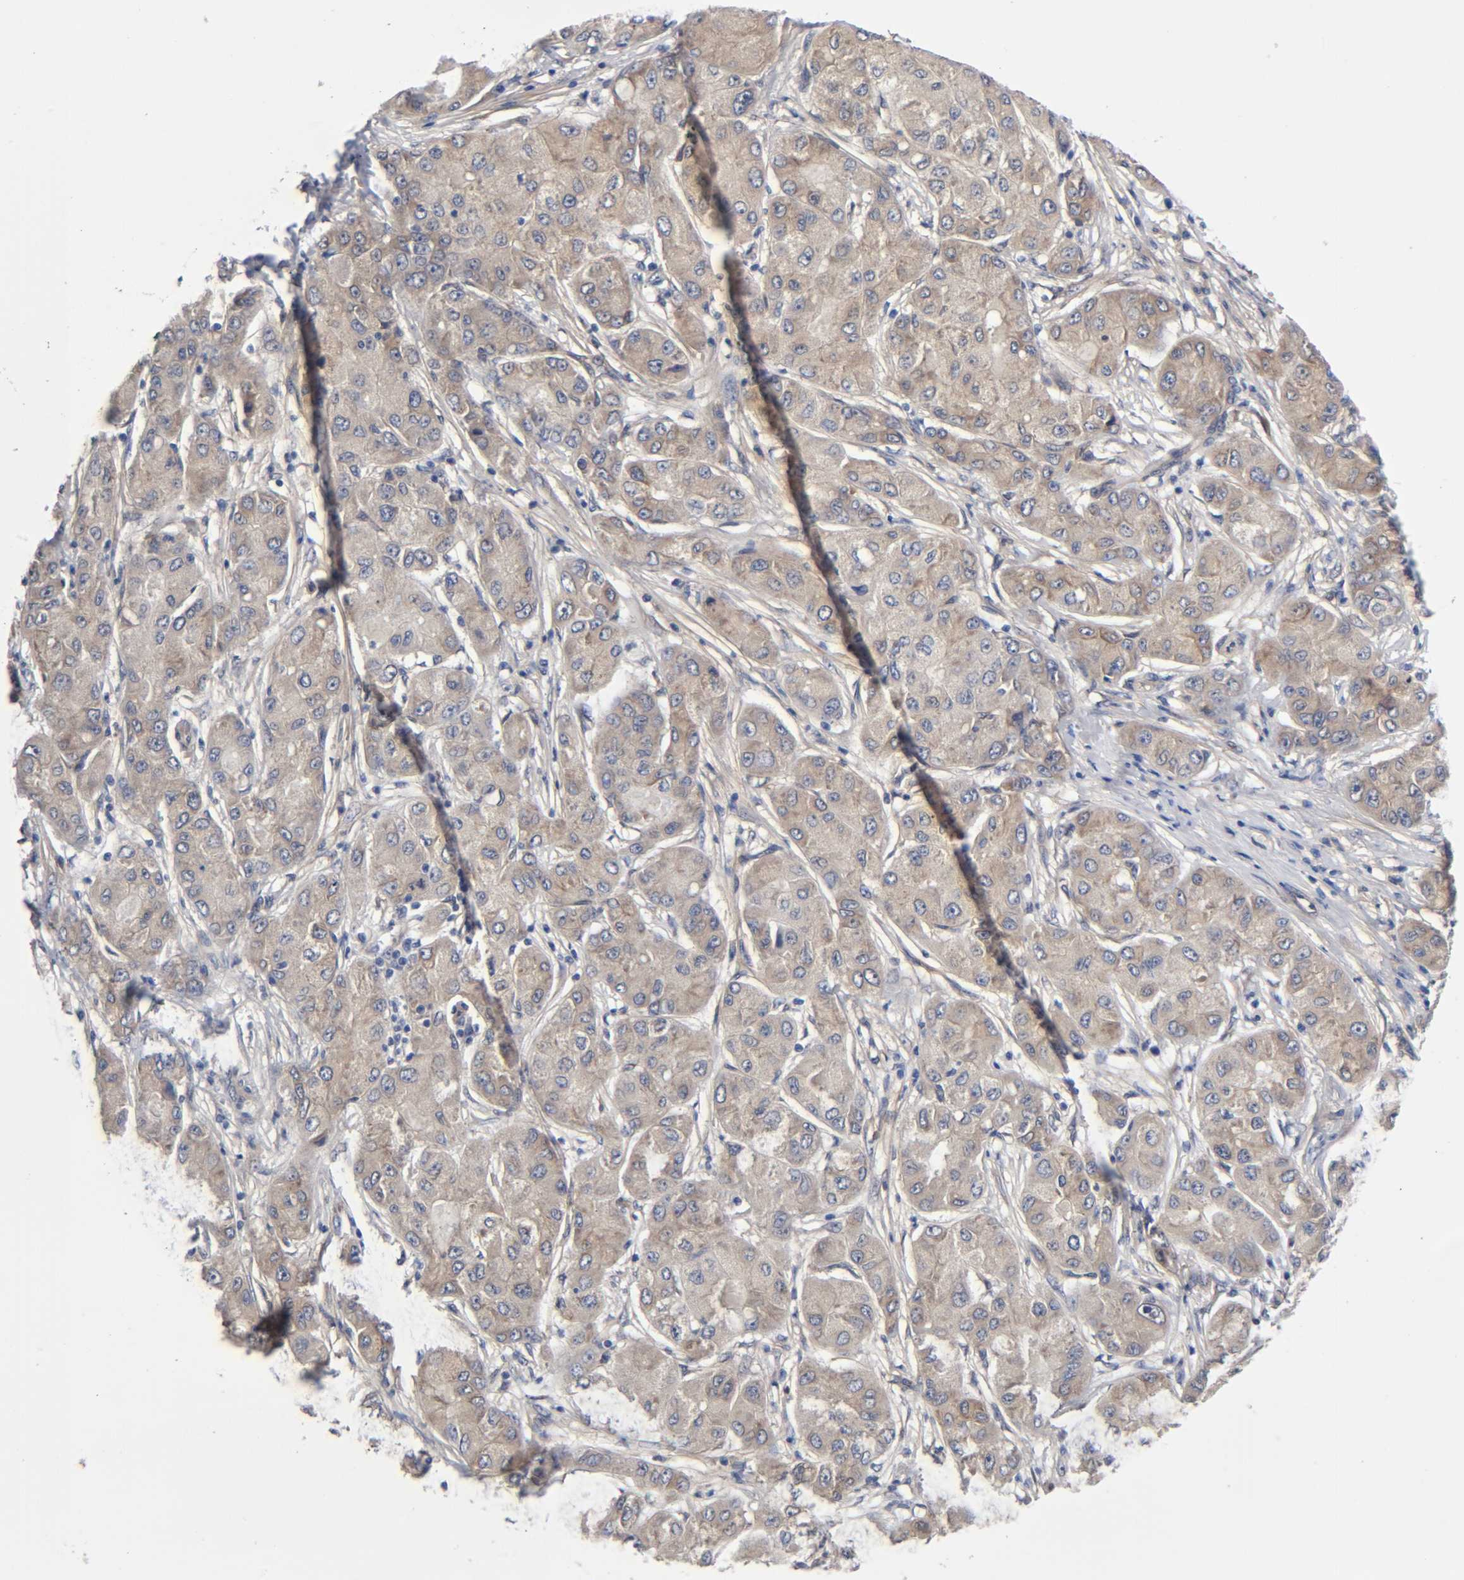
{"staining": {"intensity": "weak", "quantity": ">75%", "location": "cytoplasmic/membranous"}, "tissue": "liver cancer", "cell_type": "Tumor cells", "image_type": "cancer", "snomed": [{"axis": "morphology", "description": "Carcinoma, Hepatocellular, NOS"}, {"axis": "topography", "description": "Liver"}], "caption": "High-magnification brightfield microscopy of liver hepatocellular carcinoma stained with DAB (3,3'-diaminobenzidine) (brown) and counterstained with hematoxylin (blue). tumor cells exhibit weak cytoplasmic/membranous expression is identified in about>75% of cells.", "gene": "RAB13", "patient": {"sex": "male", "age": 80}}